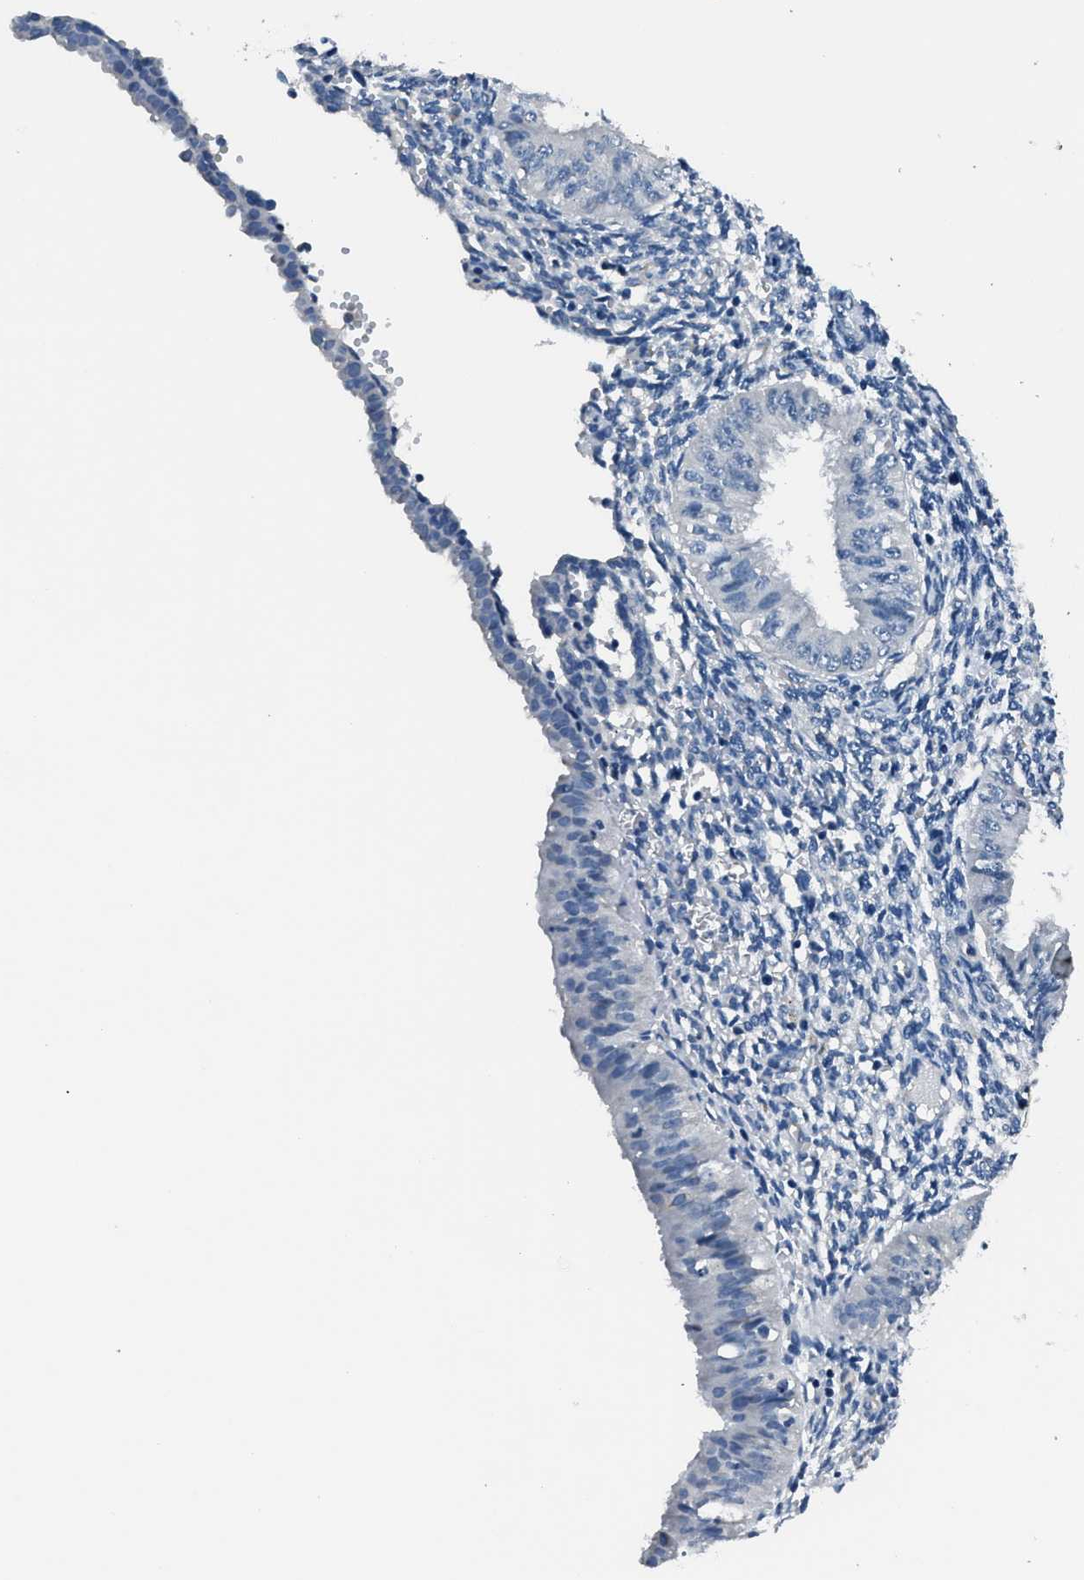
{"staining": {"intensity": "negative", "quantity": "none", "location": "none"}, "tissue": "endometrial cancer", "cell_type": "Tumor cells", "image_type": "cancer", "snomed": [{"axis": "morphology", "description": "Normal tissue, NOS"}, {"axis": "morphology", "description": "Adenocarcinoma, NOS"}, {"axis": "topography", "description": "Endometrium"}], "caption": "Immunohistochemical staining of human endometrial adenocarcinoma exhibits no significant expression in tumor cells. The staining was performed using DAB to visualize the protein expression in brown, while the nuclei were stained in blue with hematoxylin (Magnification: 20x).", "gene": "GJA3", "patient": {"sex": "female", "age": 53}}